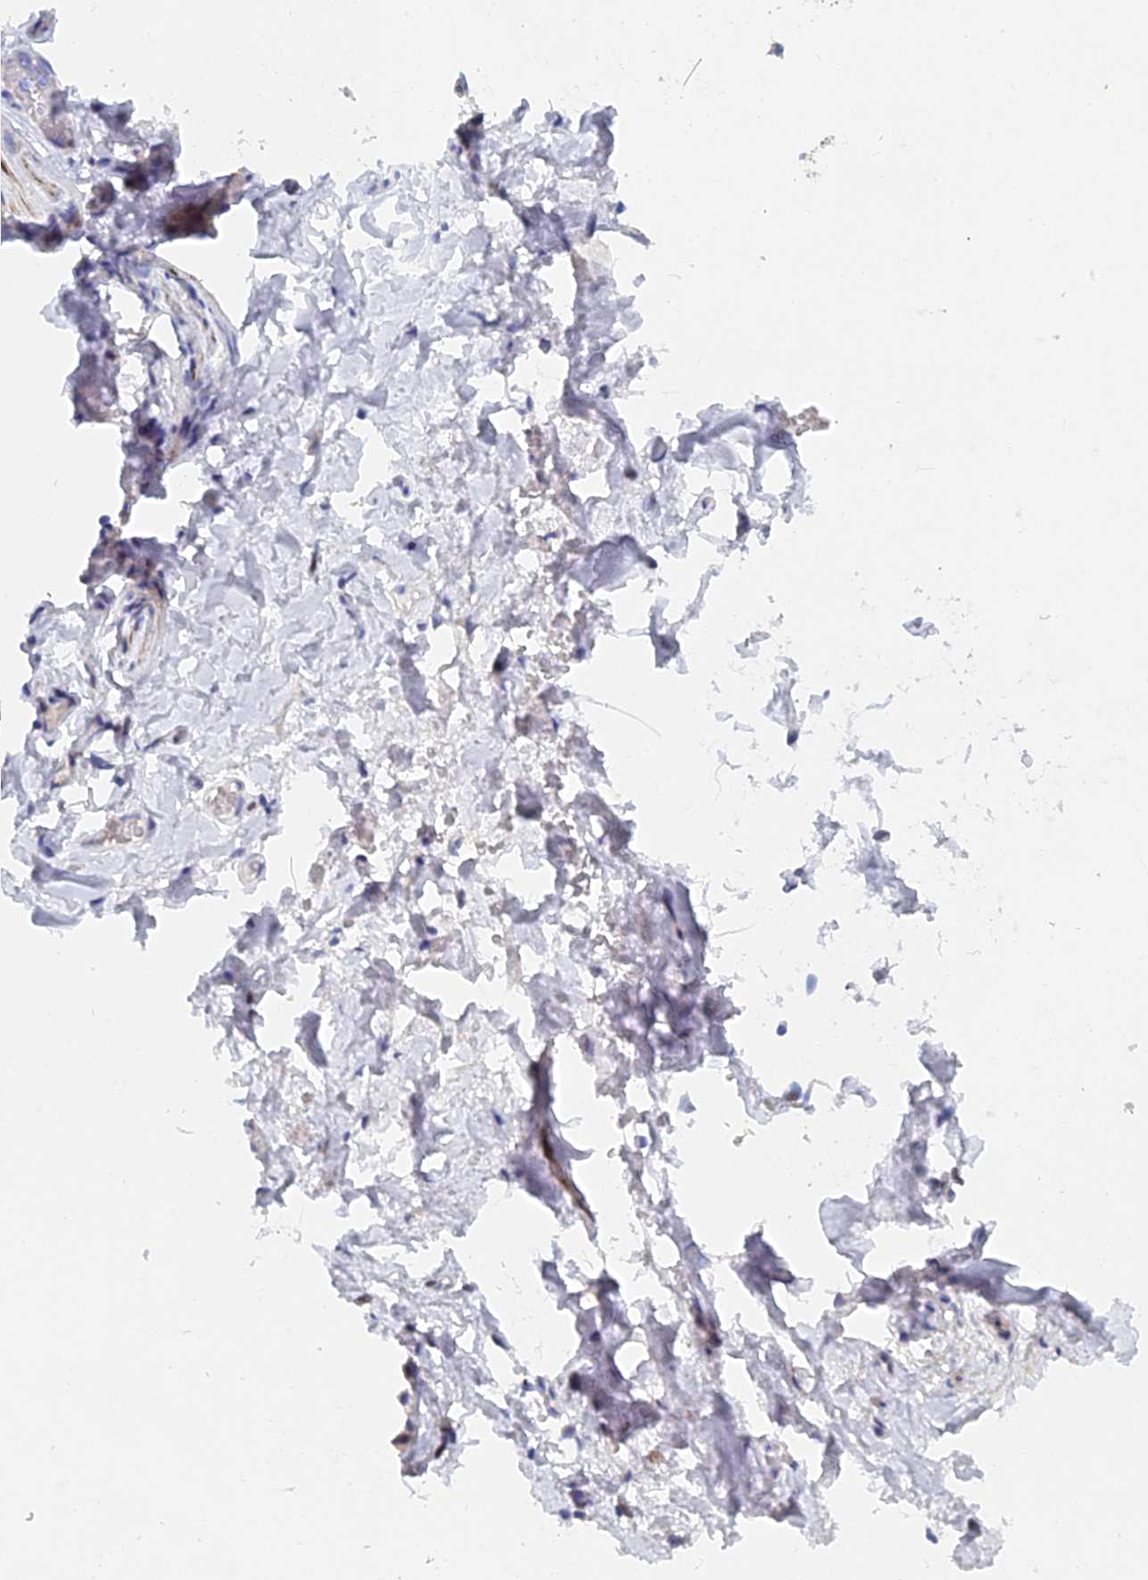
{"staining": {"intensity": "negative", "quantity": "none", "location": "none"}, "tissue": "adipose tissue", "cell_type": "Adipocytes", "image_type": "normal", "snomed": [{"axis": "morphology", "description": "Normal tissue, NOS"}, {"axis": "topography", "description": "Lymph node"}, {"axis": "topography", "description": "Bronchus"}], "caption": "Photomicrograph shows no protein positivity in adipocytes of benign adipose tissue.", "gene": "DRGX", "patient": {"sex": "male", "age": 63}}